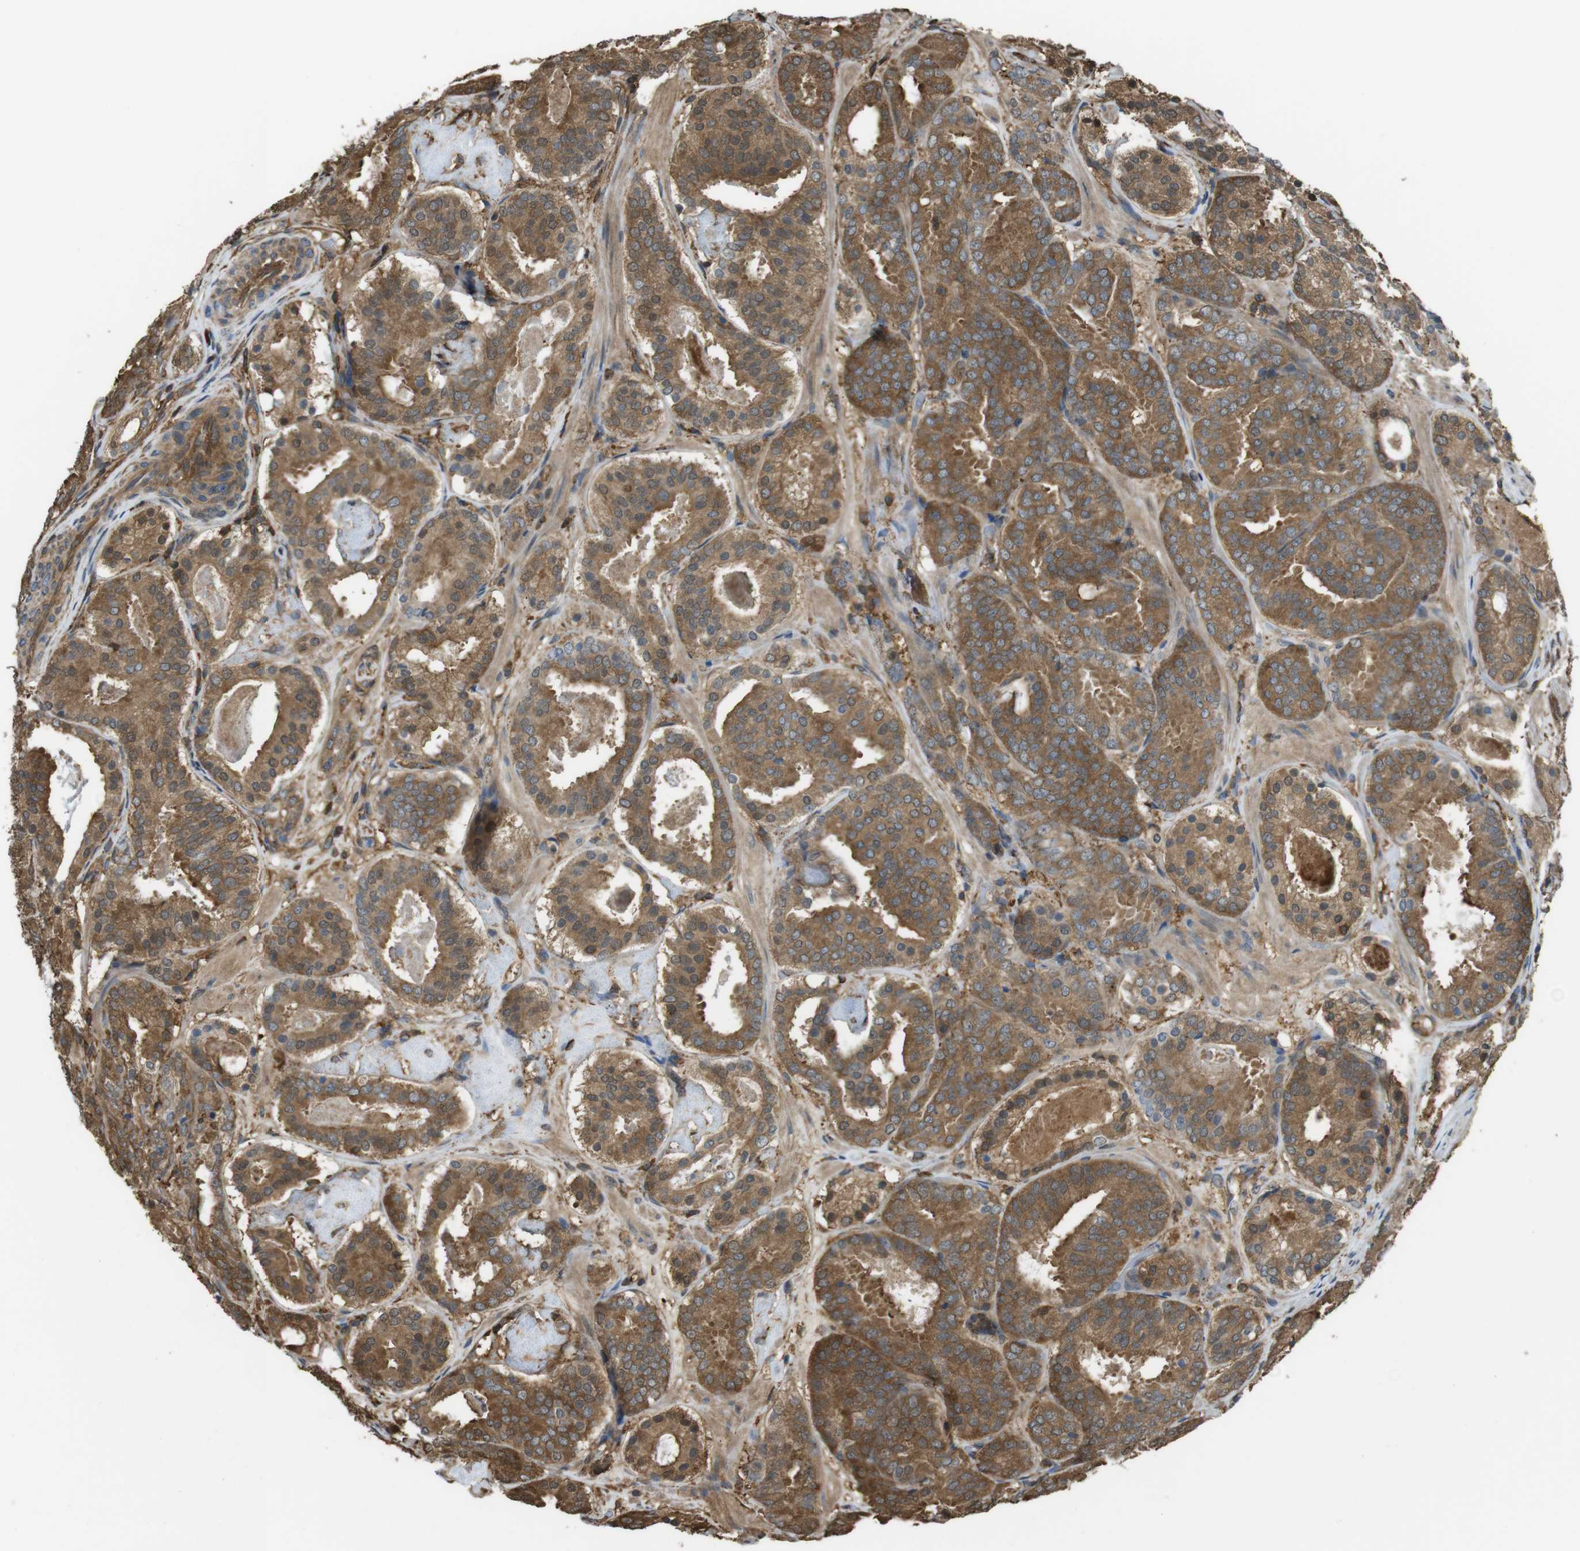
{"staining": {"intensity": "strong", "quantity": ">75%", "location": "cytoplasmic/membranous"}, "tissue": "prostate cancer", "cell_type": "Tumor cells", "image_type": "cancer", "snomed": [{"axis": "morphology", "description": "Adenocarcinoma, Low grade"}, {"axis": "topography", "description": "Prostate"}], "caption": "This image demonstrates immunohistochemistry staining of low-grade adenocarcinoma (prostate), with high strong cytoplasmic/membranous staining in approximately >75% of tumor cells.", "gene": "ARHGDIA", "patient": {"sex": "male", "age": 69}}